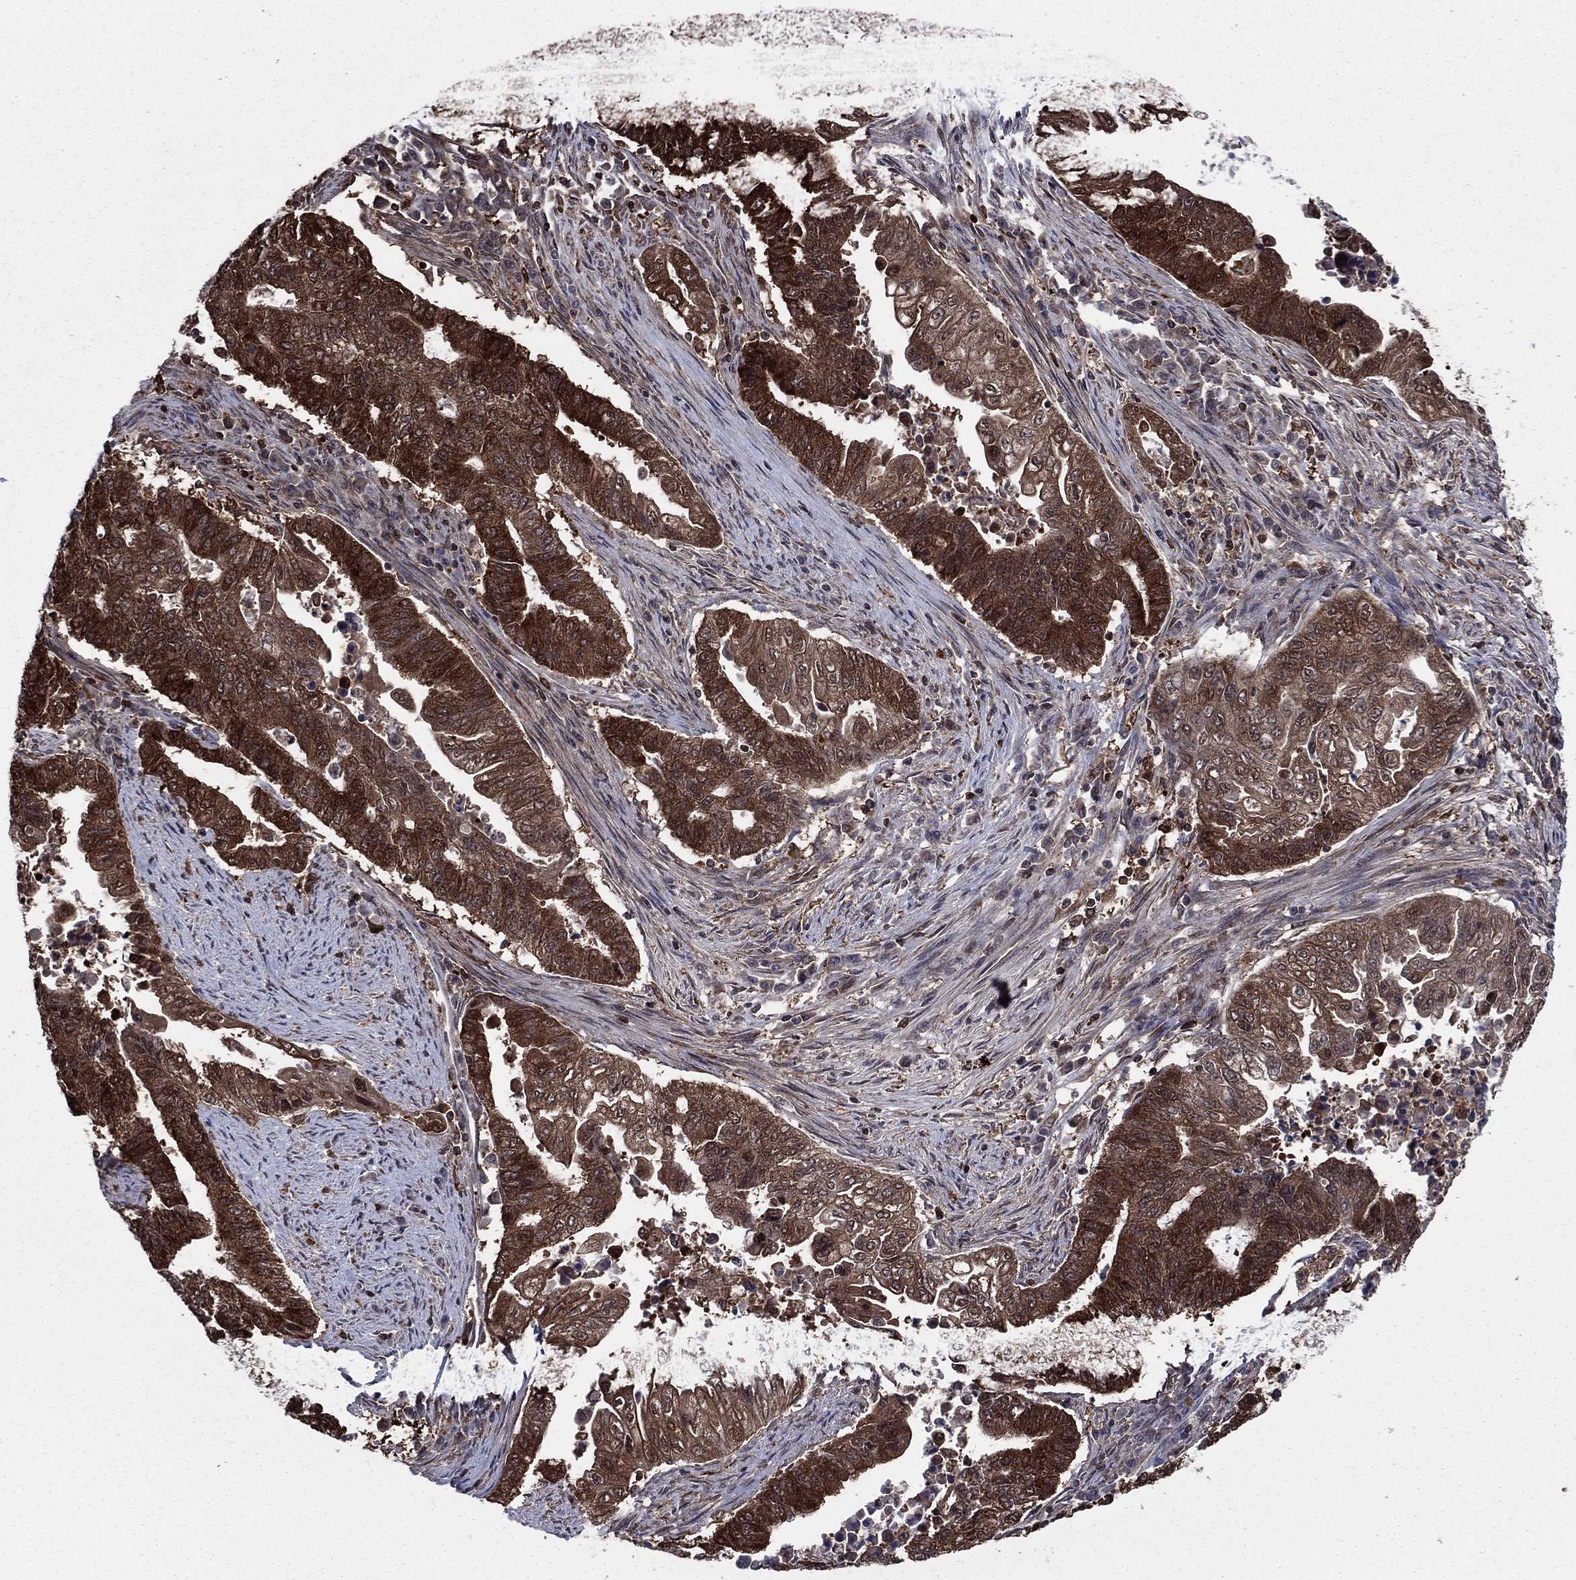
{"staining": {"intensity": "strong", "quantity": ">75%", "location": "cytoplasmic/membranous"}, "tissue": "endometrial cancer", "cell_type": "Tumor cells", "image_type": "cancer", "snomed": [{"axis": "morphology", "description": "Adenocarcinoma, NOS"}, {"axis": "topography", "description": "Uterus"}, {"axis": "topography", "description": "Endometrium"}], "caption": "Immunohistochemical staining of human endometrial adenocarcinoma displays high levels of strong cytoplasmic/membranous positivity in about >75% of tumor cells. The staining was performed using DAB (3,3'-diaminobenzidine) to visualize the protein expression in brown, while the nuclei were stained in blue with hematoxylin (Magnification: 20x).", "gene": "CACYBP", "patient": {"sex": "female", "age": 54}}